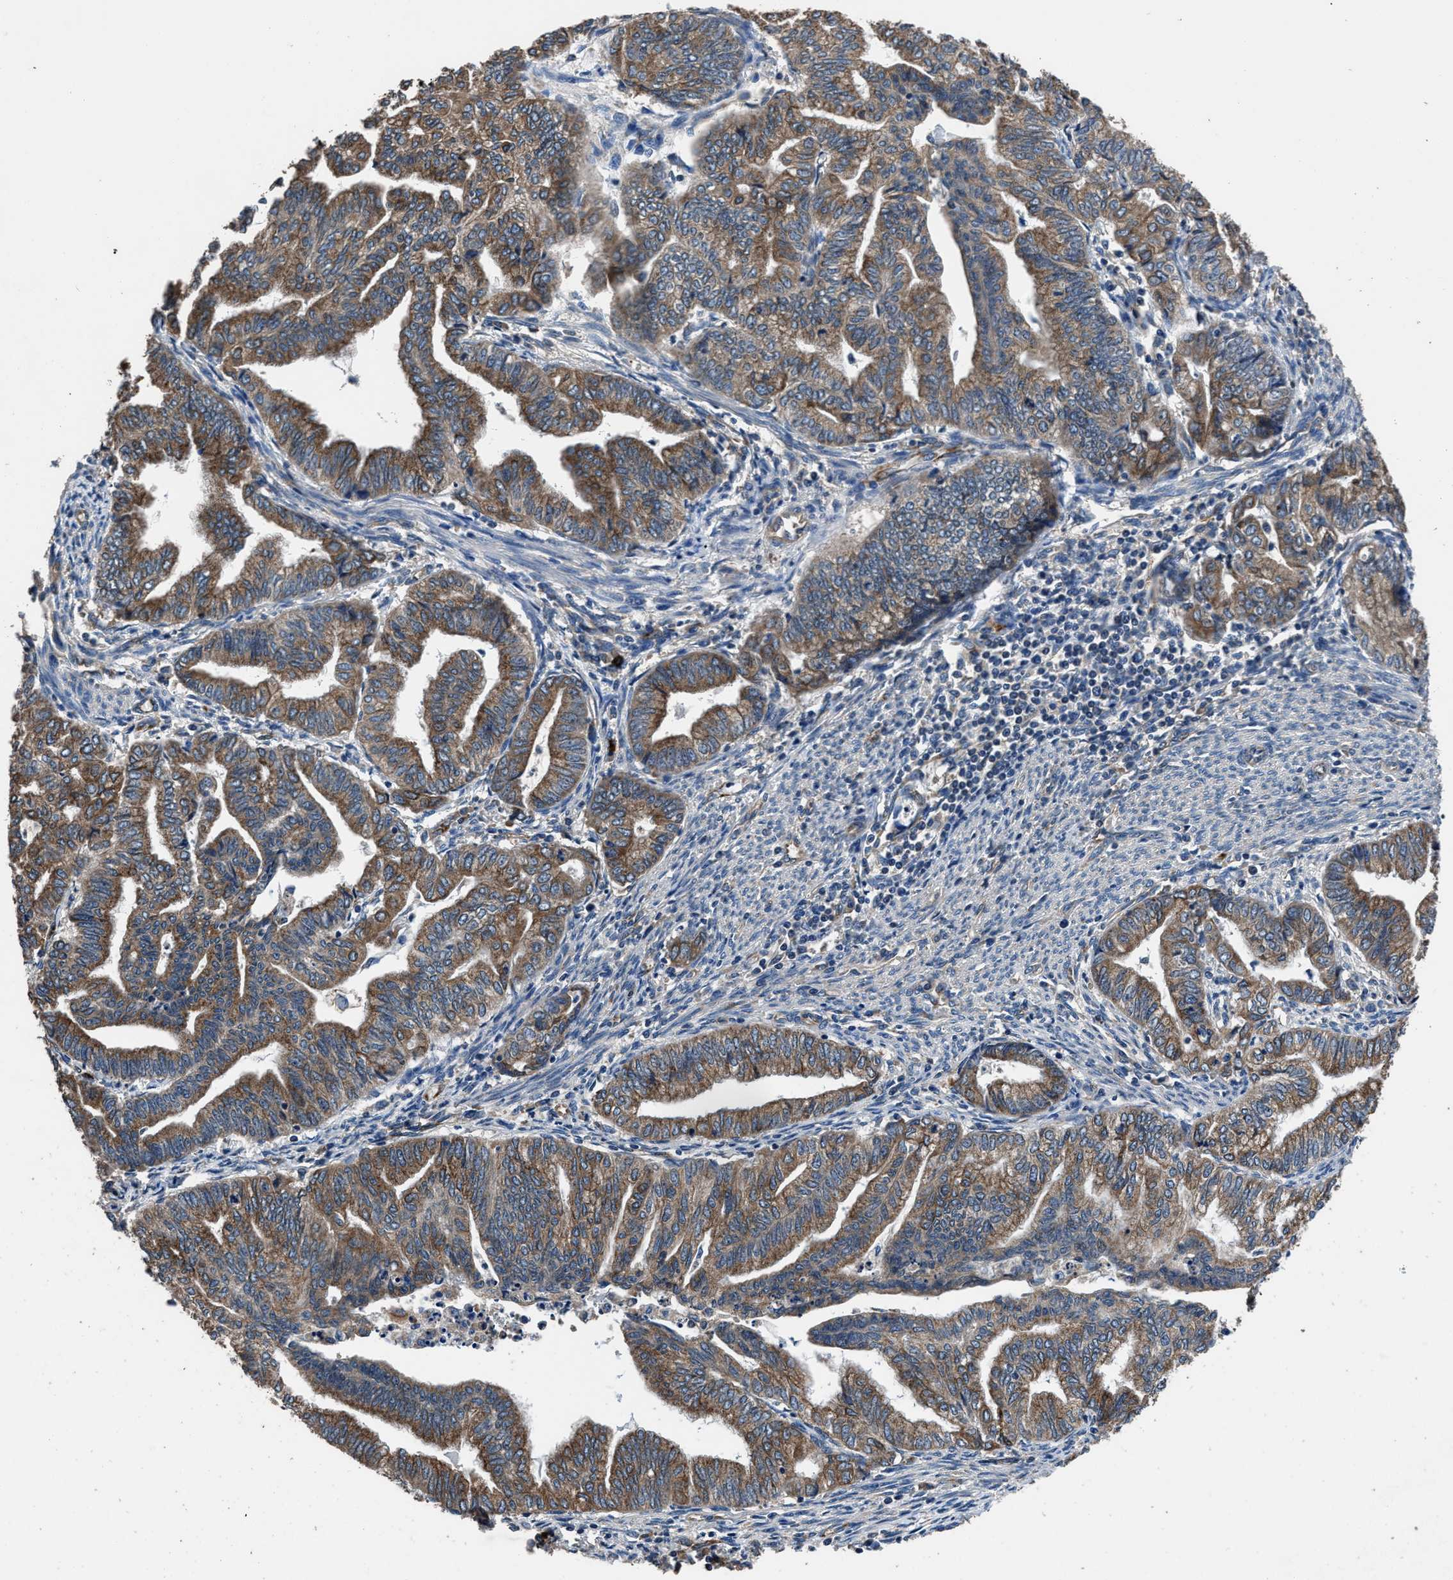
{"staining": {"intensity": "moderate", "quantity": ">75%", "location": "cytoplasmic/membranous"}, "tissue": "endometrial cancer", "cell_type": "Tumor cells", "image_type": "cancer", "snomed": [{"axis": "morphology", "description": "Adenocarcinoma, NOS"}, {"axis": "topography", "description": "Endometrium"}], "caption": "Endometrial cancer (adenocarcinoma) stained for a protein (brown) demonstrates moderate cytoplasmic/membranous positive expression in about >75% of tumor cells.", "gene": "DHRS7B", "patient": {"sex": "female", "age": 79}}